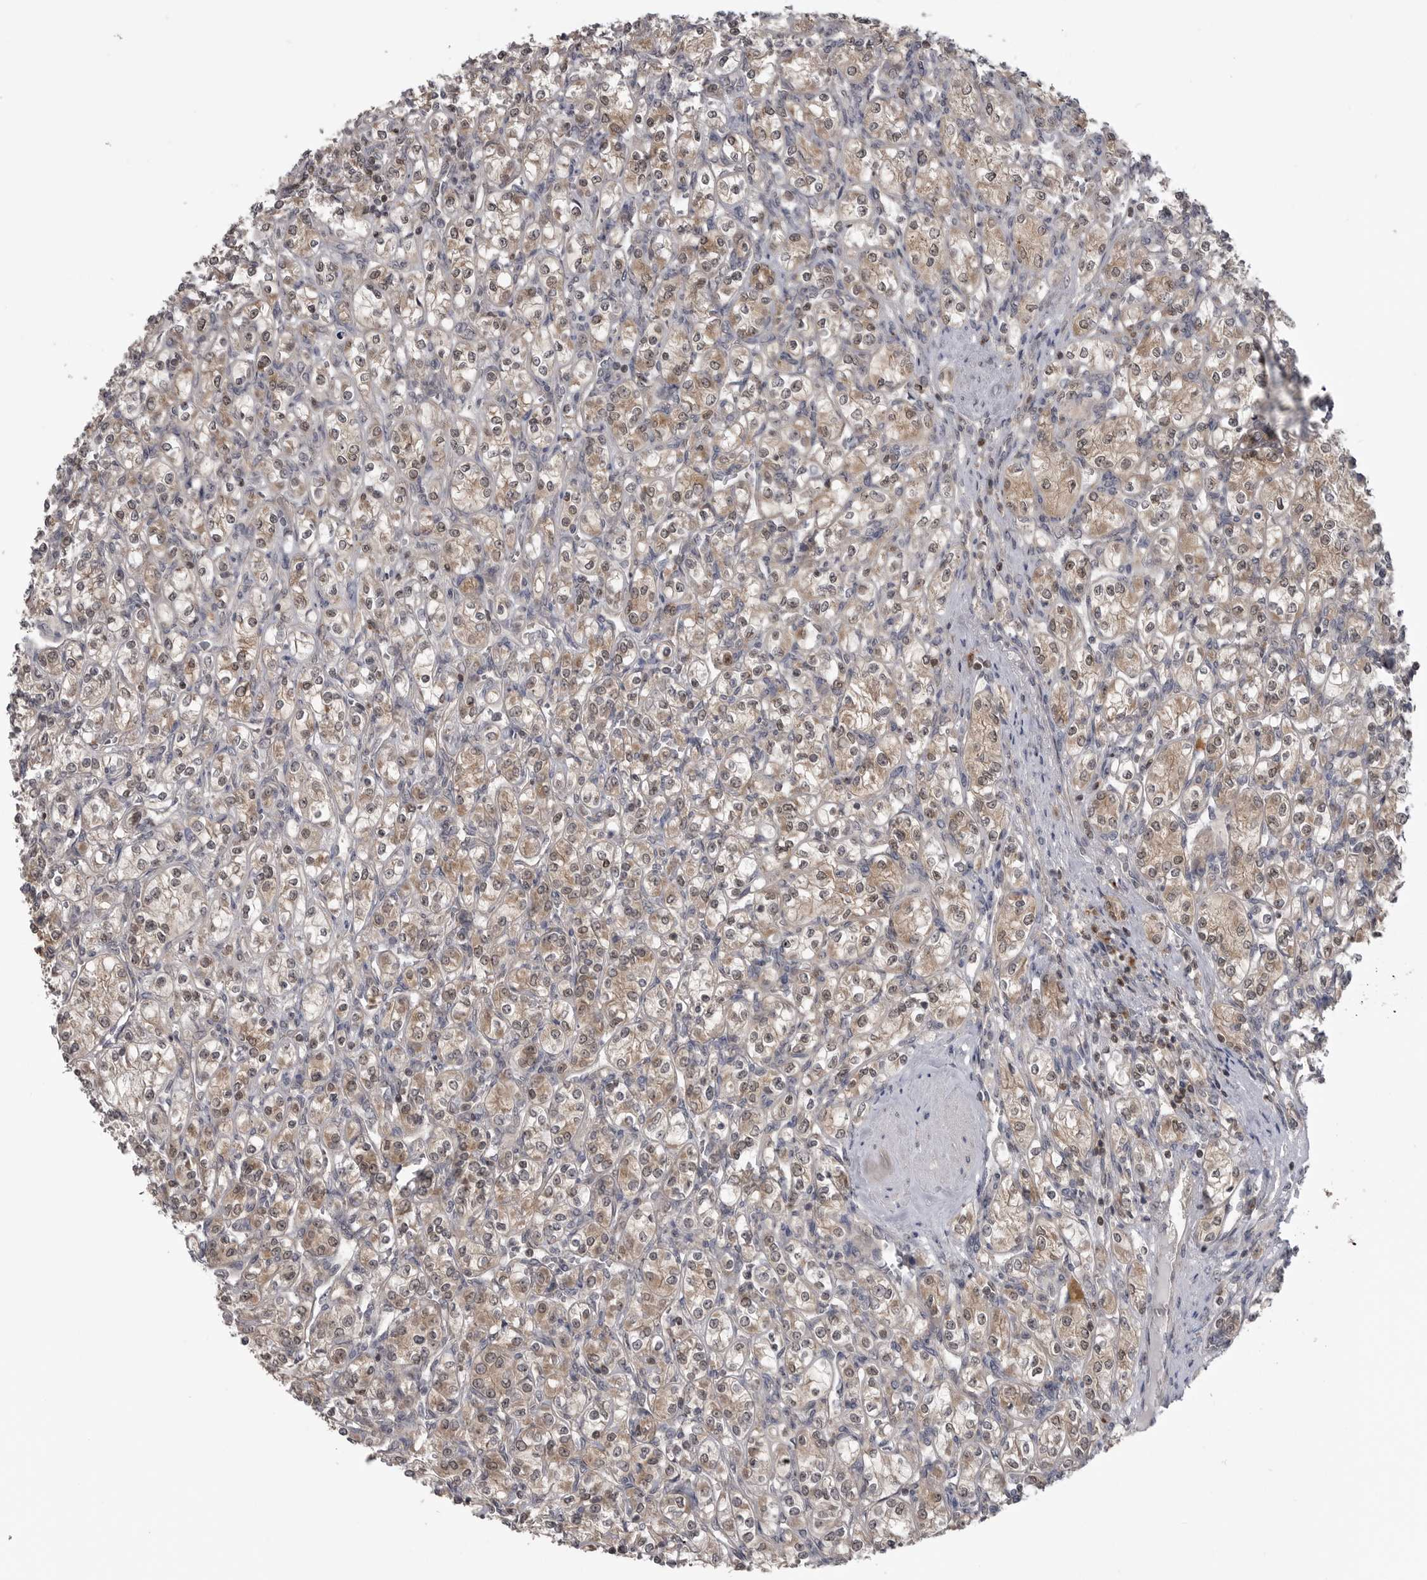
{"staining": {"intensity": "weak", "quantity": ">75%", "location": "cytoplasmic/membranous,nuclear"}, "tissue": "renal cancer", "cell_type": "Tumor cells", "image_type": "cancer", "snomed": [{"axis": "morphology", "description": "Adenocarcinoma, NOS"}, {"axis": "topography", "description": "Kidney"}], "caption": "Renal cancer stained with IHC demonstrates weak cytoplasmic/membranous and nuclear expression in about >75% of tumor cells.", "gene": "MAPK13", "patient": {"sex": "male", "age": 77}}